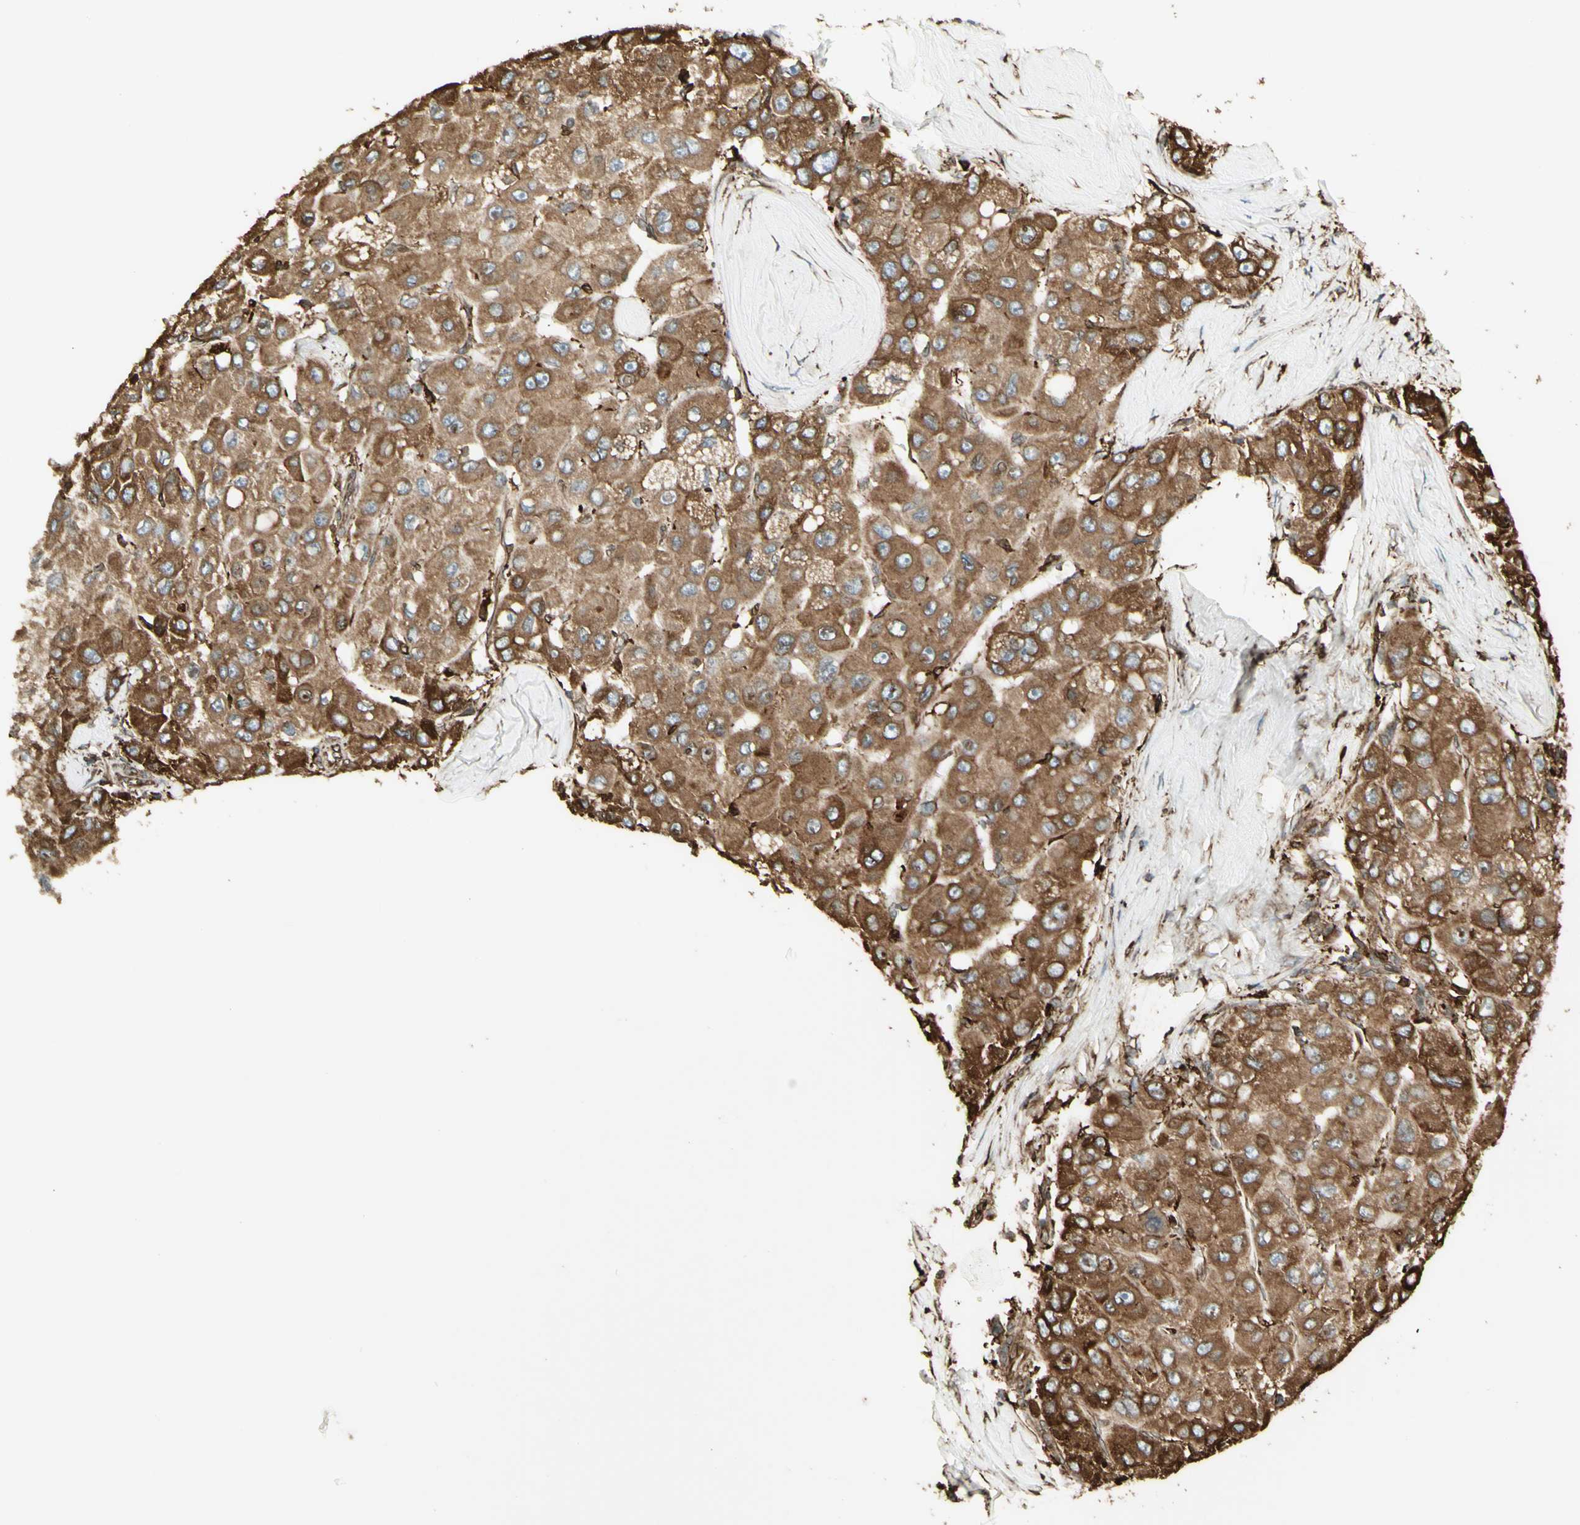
{"staining": {"intensity": "moderate", "quantity": ">75%", "location": "cytoplasmic/membranous"}, "tissue": "liver cancer", "cell_type": "Tumor cells", "image_type": "cancer", "snomed": [{"axis": "morphology", "description": "Carcinoma, Hepatocellular, NOS"}, {"axis": "topography", "description": "Liver"}], "caption": "Tumor cells demonstrate moderate cytoplasmic/membranous positivity in about >75% of cells in liver cancer. (Stains: DAB in brown, nuclei in blue, Microscopy: brightfield microscopy at high magnification).", "gene": "CANX", "patient": {"sex": "male", "age": 80}}